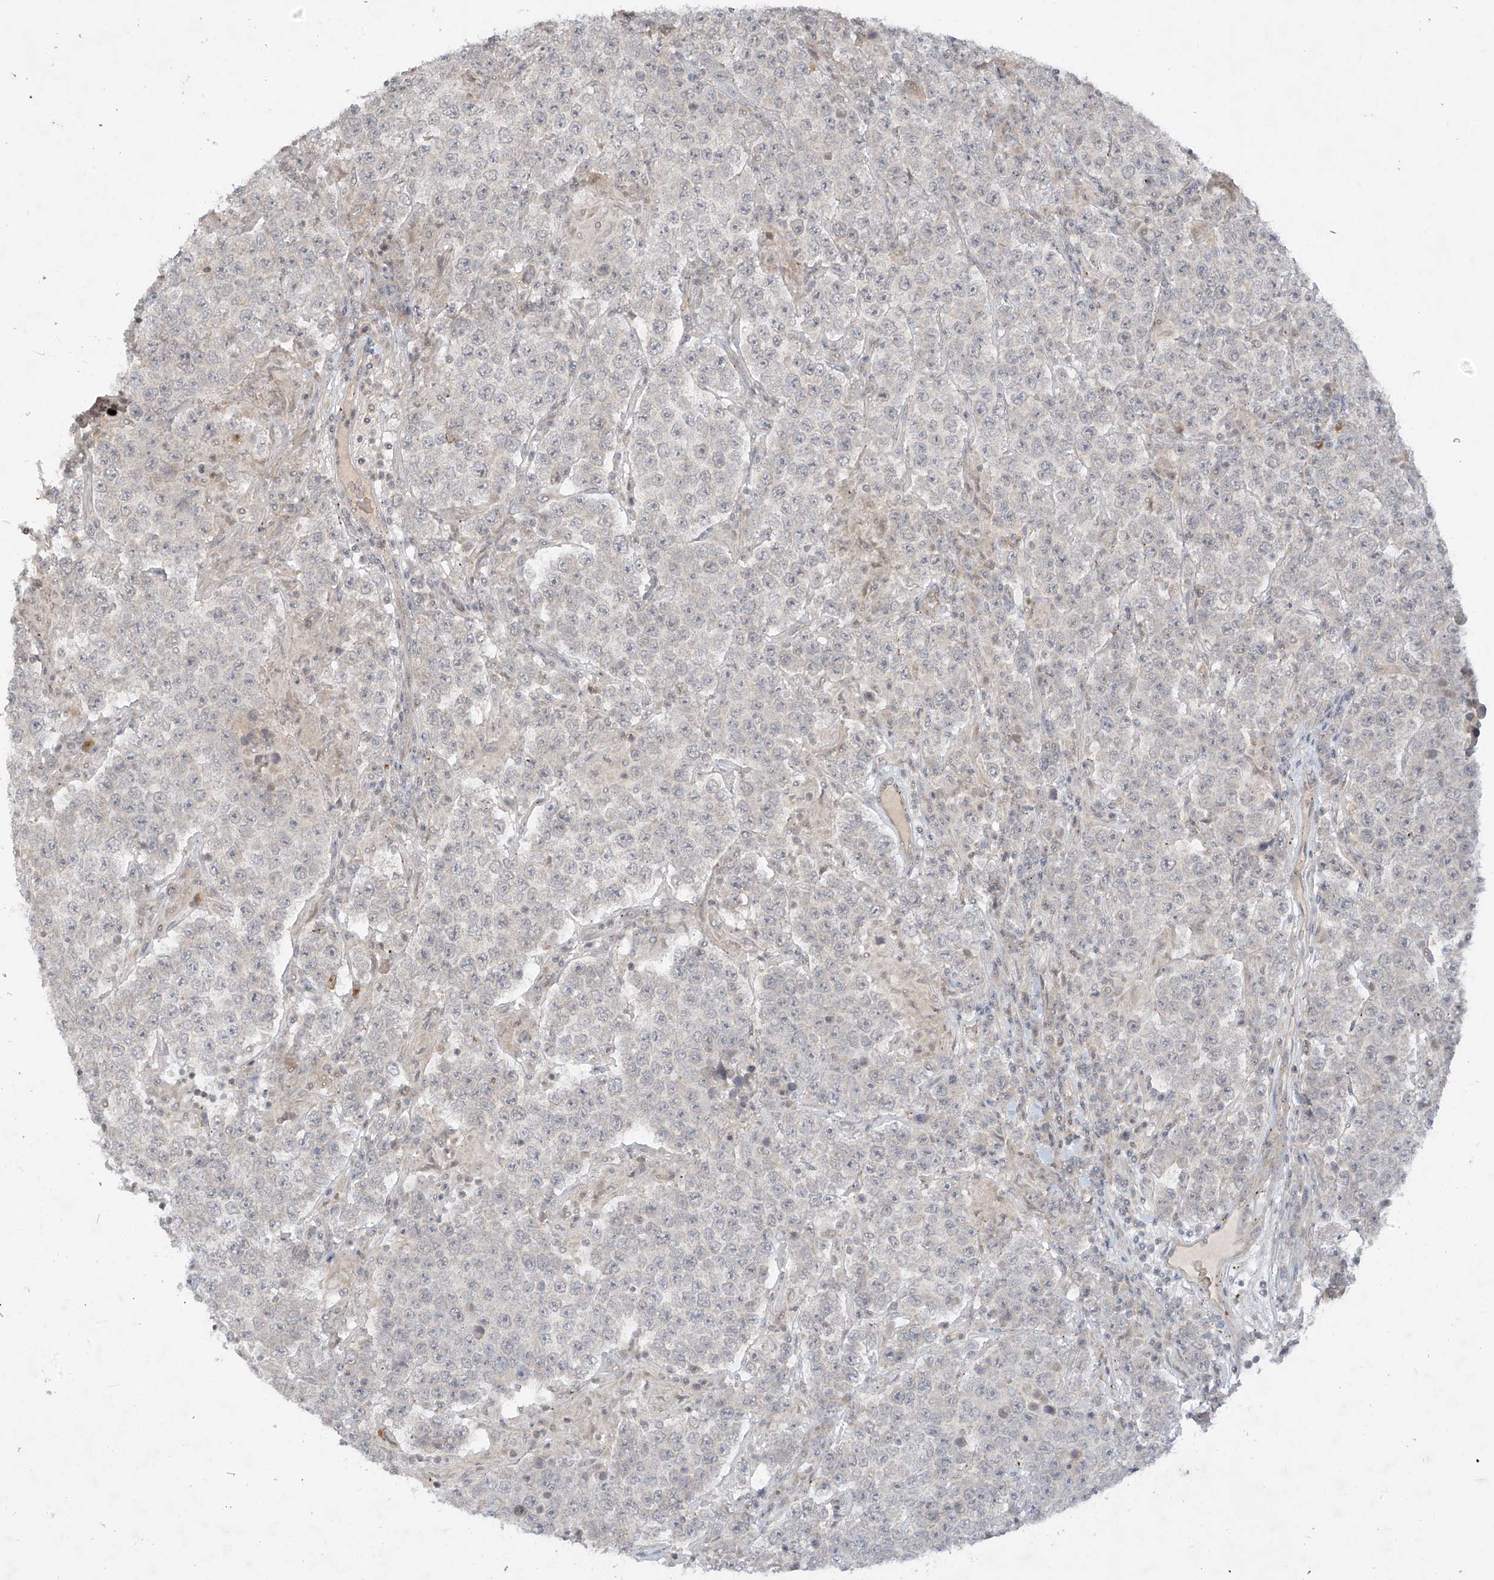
{"staining": {"intensity": "negative", "quantity": "none", "location": "none"}, "tissue": "testis cancer", "cell_type": "Tumor cells", "image_type": "cancer", "snomed": [{"axis": "morphology", "description": "Normal tissue, NOS"}, {"axis": "morphology", "description": "Urothelial carcinoma, High grade"}, {"axis": "morphology", "description": "Seminoma, NOS"}, {"axis": "morphology", "description": "Carcinoma, Embryonal, NOS"}, {"axis": "topography", "description": "Urinary bladder"}, {"axis": "topography", "description": "Testis"}], "caption": "There is no significant staining in tumor cells of testis cancer.", "gene": "DGKQ", "patient": {"sex": "male", "age": 41}}